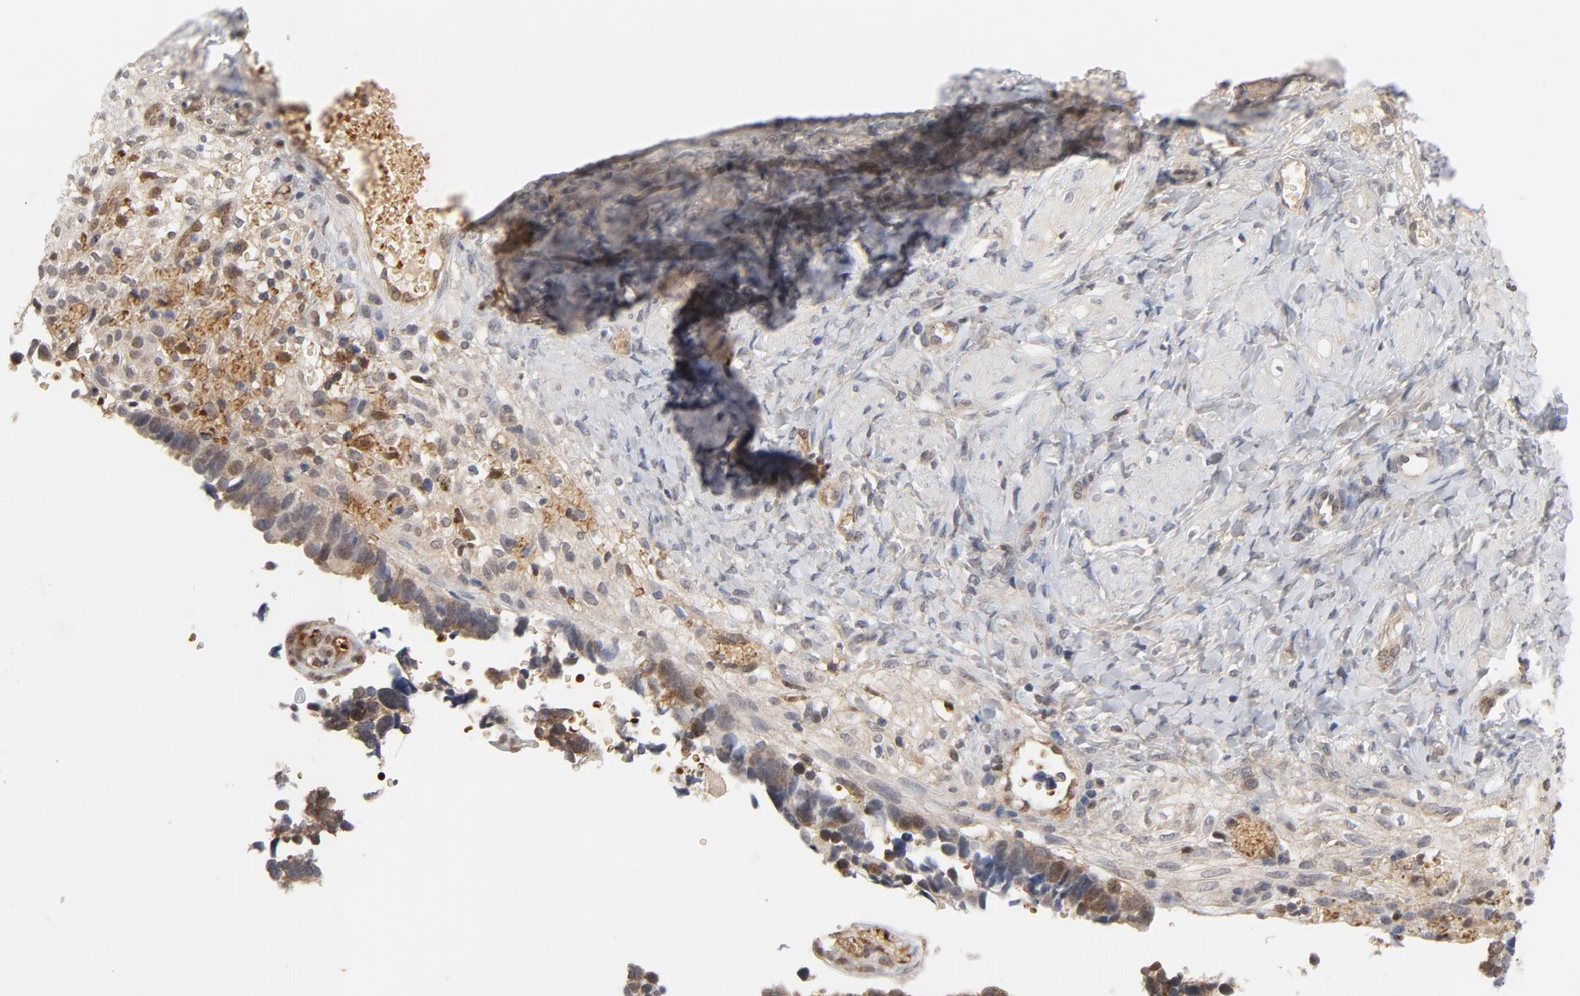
{"staining": {"intensity": "moderate", "quantity": ">75%", "location": "cytoplasmic/membranous,nuclear"}, "tissue": "ovarian cancer", "cell_type": "Tumor cells", "image_type": "cancer", "snomed": [{"axis": "morphology", "description": "Cystadenocarcinoma, serous, NOS"}, {"axis": "topography", "description": "Ovary"}], "caption": "This is a histology image of immunohistochemistry staining of ovarian cancer (serous cystadenocarcinoma), which shows moderate positivity in the cytoplasmic/membranous and nuclear of tumor cells.", "gene": "PRDX1", "patient": {"sex": "female", "age": 77}}